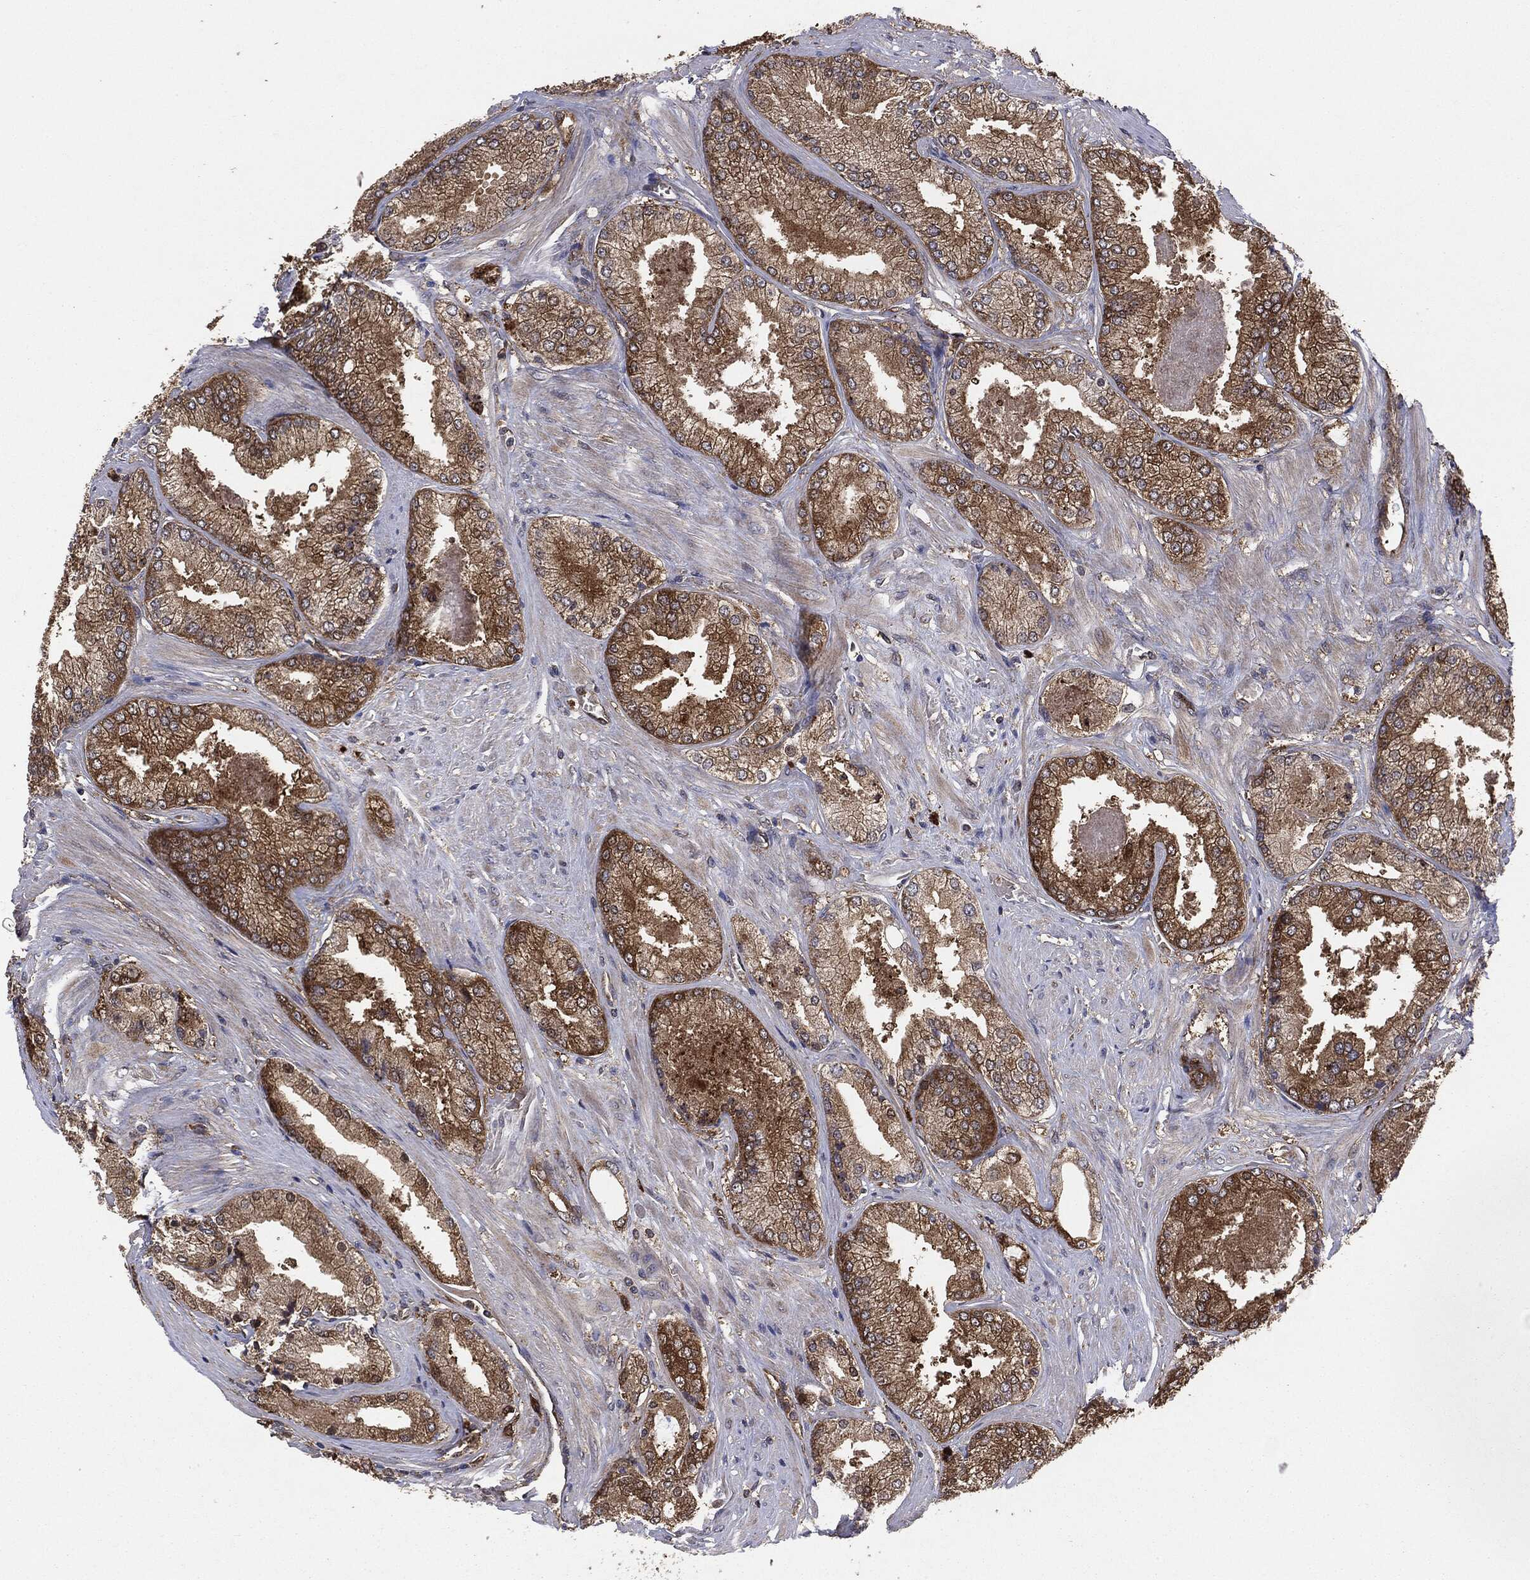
{"staining": {"intensity": "moderate", "quantity": ">75%", "location": "cytoplasmic/membranous"}, "tissue": "prostate cancer", "cell_type": "Tumor cells", "image_type": "cancer", "snomed": [{"axis": "morphology", "description": "Adenocarcinoma, Low grade"}, {"axis": "topography", "description": "Prostate"}], "caption": "The photomicrograph exhibits immunohistochemical staining of prostate low-grade adenocarcinoma. There is moderate cytoplasmic/membranous positivity is present in approximately >75% of tumor cells.", "gene": "NME1", "patient": {"sex": "male", "age": 68}}